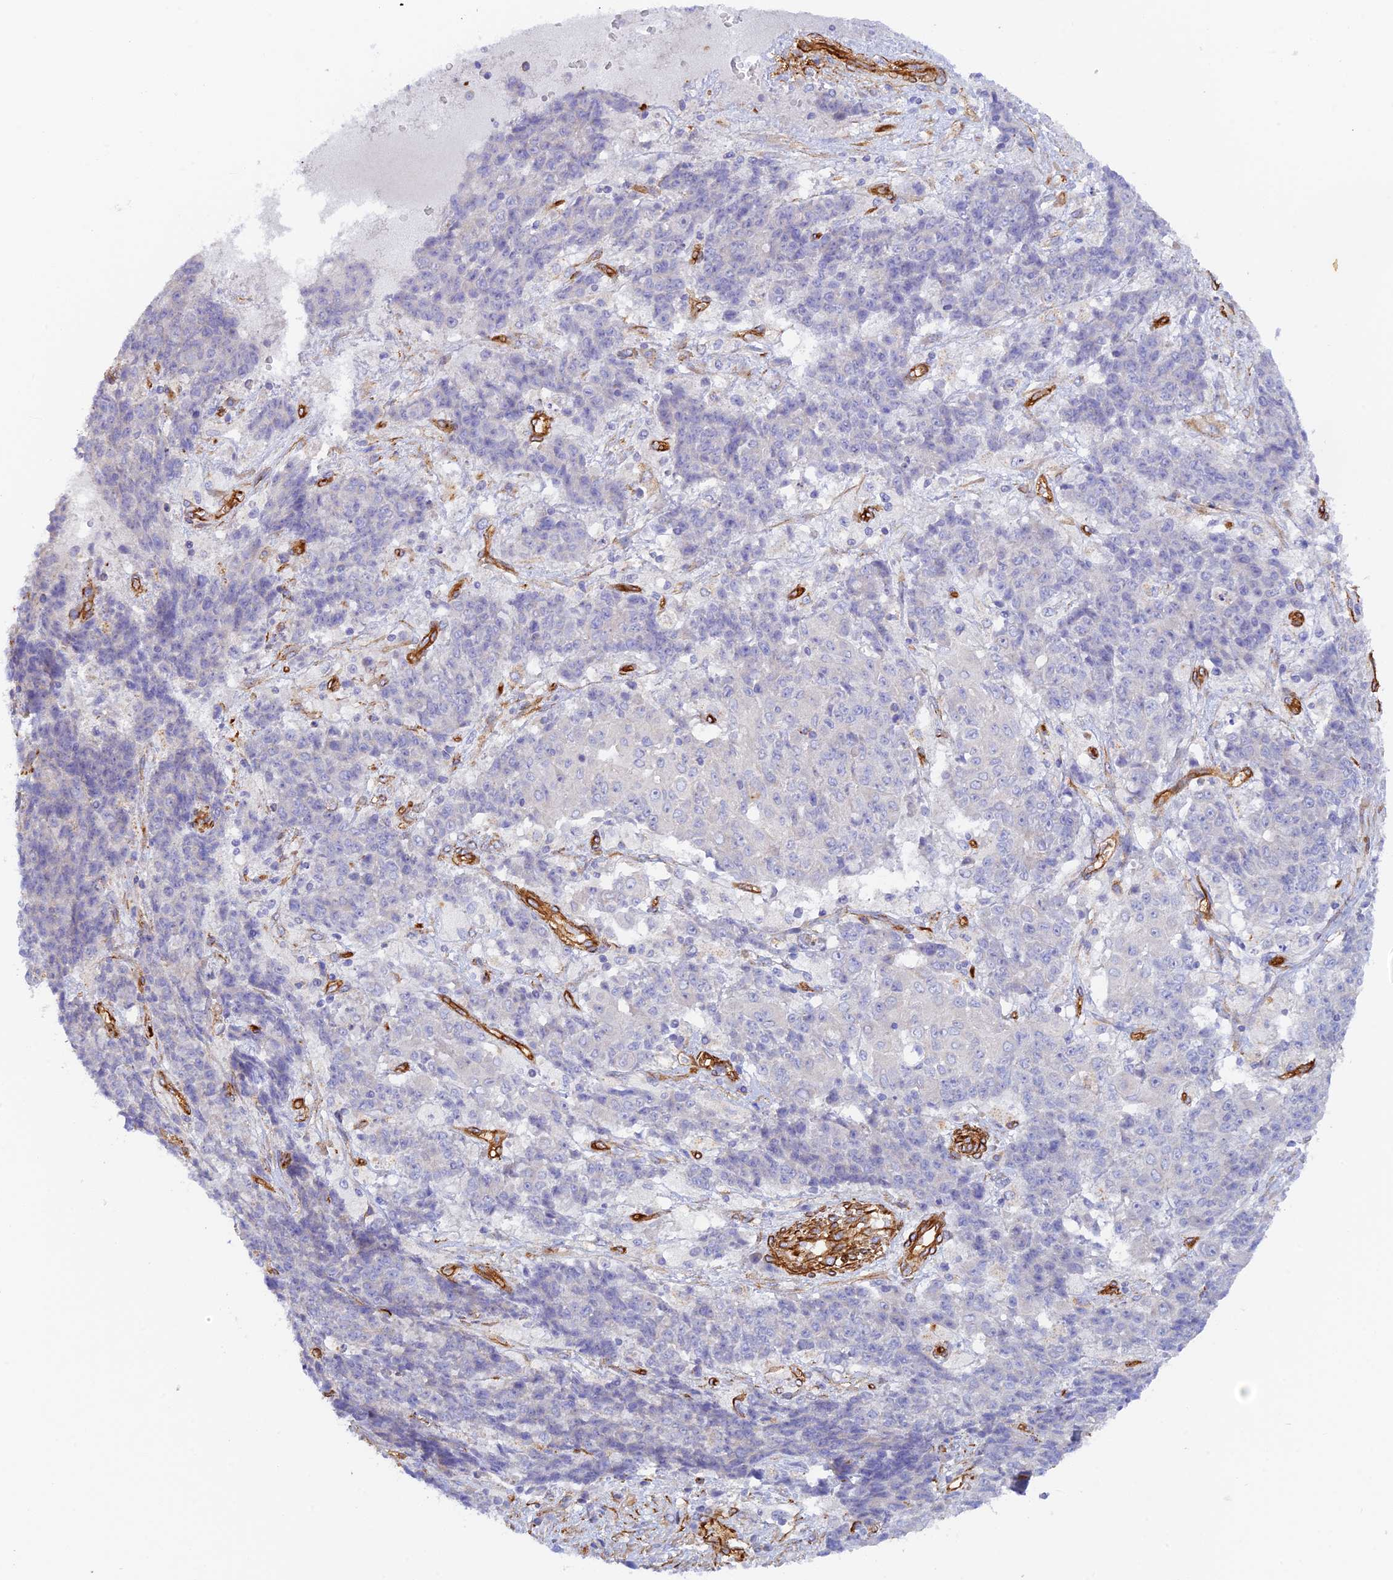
{"staining": {"intensity": "negative", "quantity": "none", "location": "none"}, "tissue": "ovarian cancer", "cell_type": "Tumor cells", "image_type": "cancer", "snomed": [{"axis": "morphology", "description": "Carcinoma, endometroid"}, {"axis": "topography", "description": "Ovary"}], "caption": "This is an immunohistochemistry image of human ovarian endometroid carcinoma. There is no positivity in tumor cells.", "gene": "MYO9A", "patient": {"sex": "female", "age": 42}}